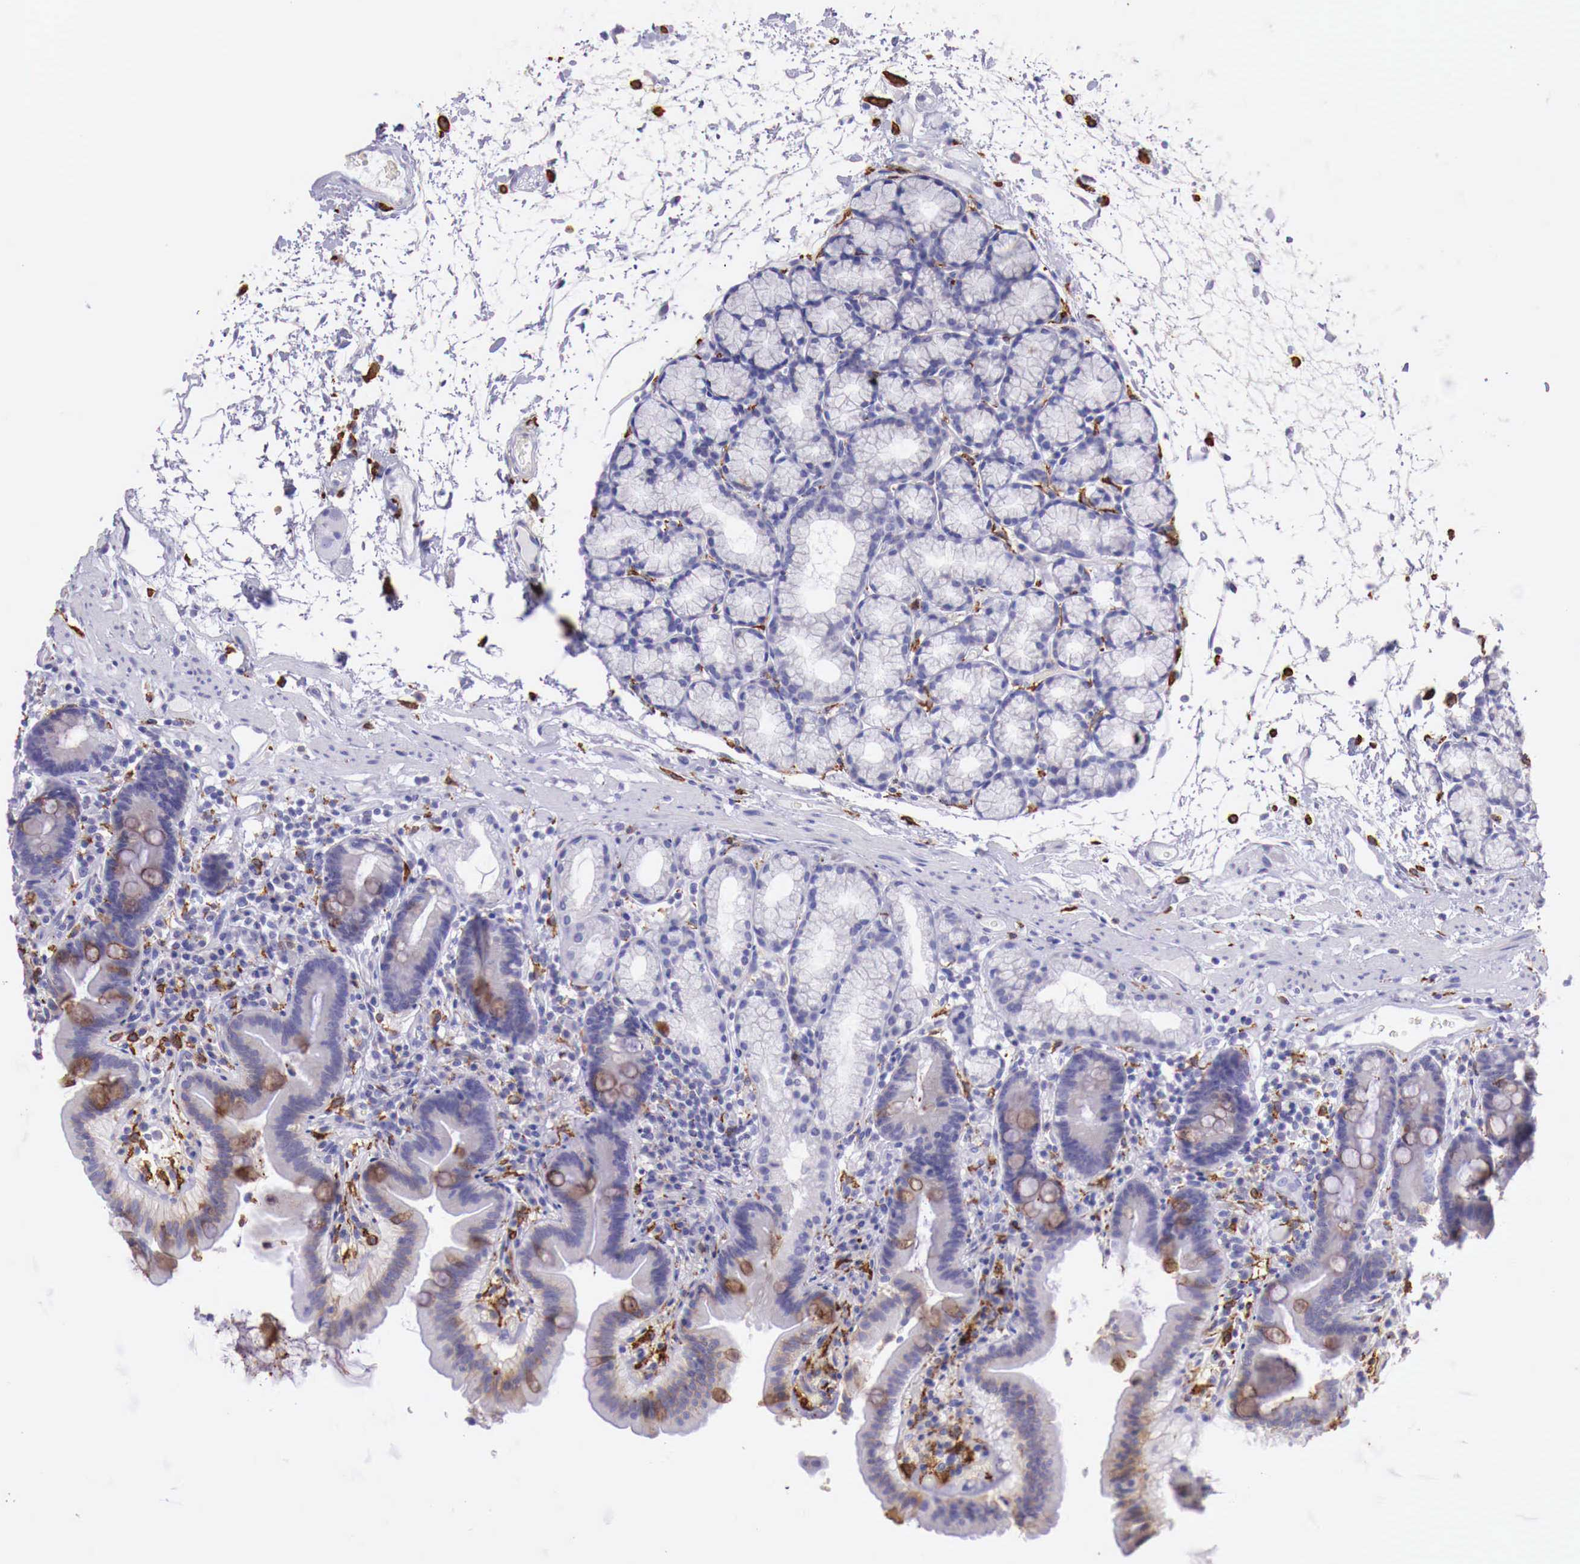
{"staining": {"intensity": "weak", "quantity": "25%-75%", "location": "cytoplasmic/membranous"}, "tissue": "duodenum", "cell_type": "Glandular cells", "image_type": "normal", "snomed": [{"axis": "morphology", "description": "Normal tissue, NOS"}, {"axis": "topography", "description": "Duodenum"}], "caption": "A brown stain shows weak cytoplasmic/membranous staining of a protein in glandular cells of normal duodenum.", "gene": "MSR1", "patient": {"sex": "female", "age": 48}}